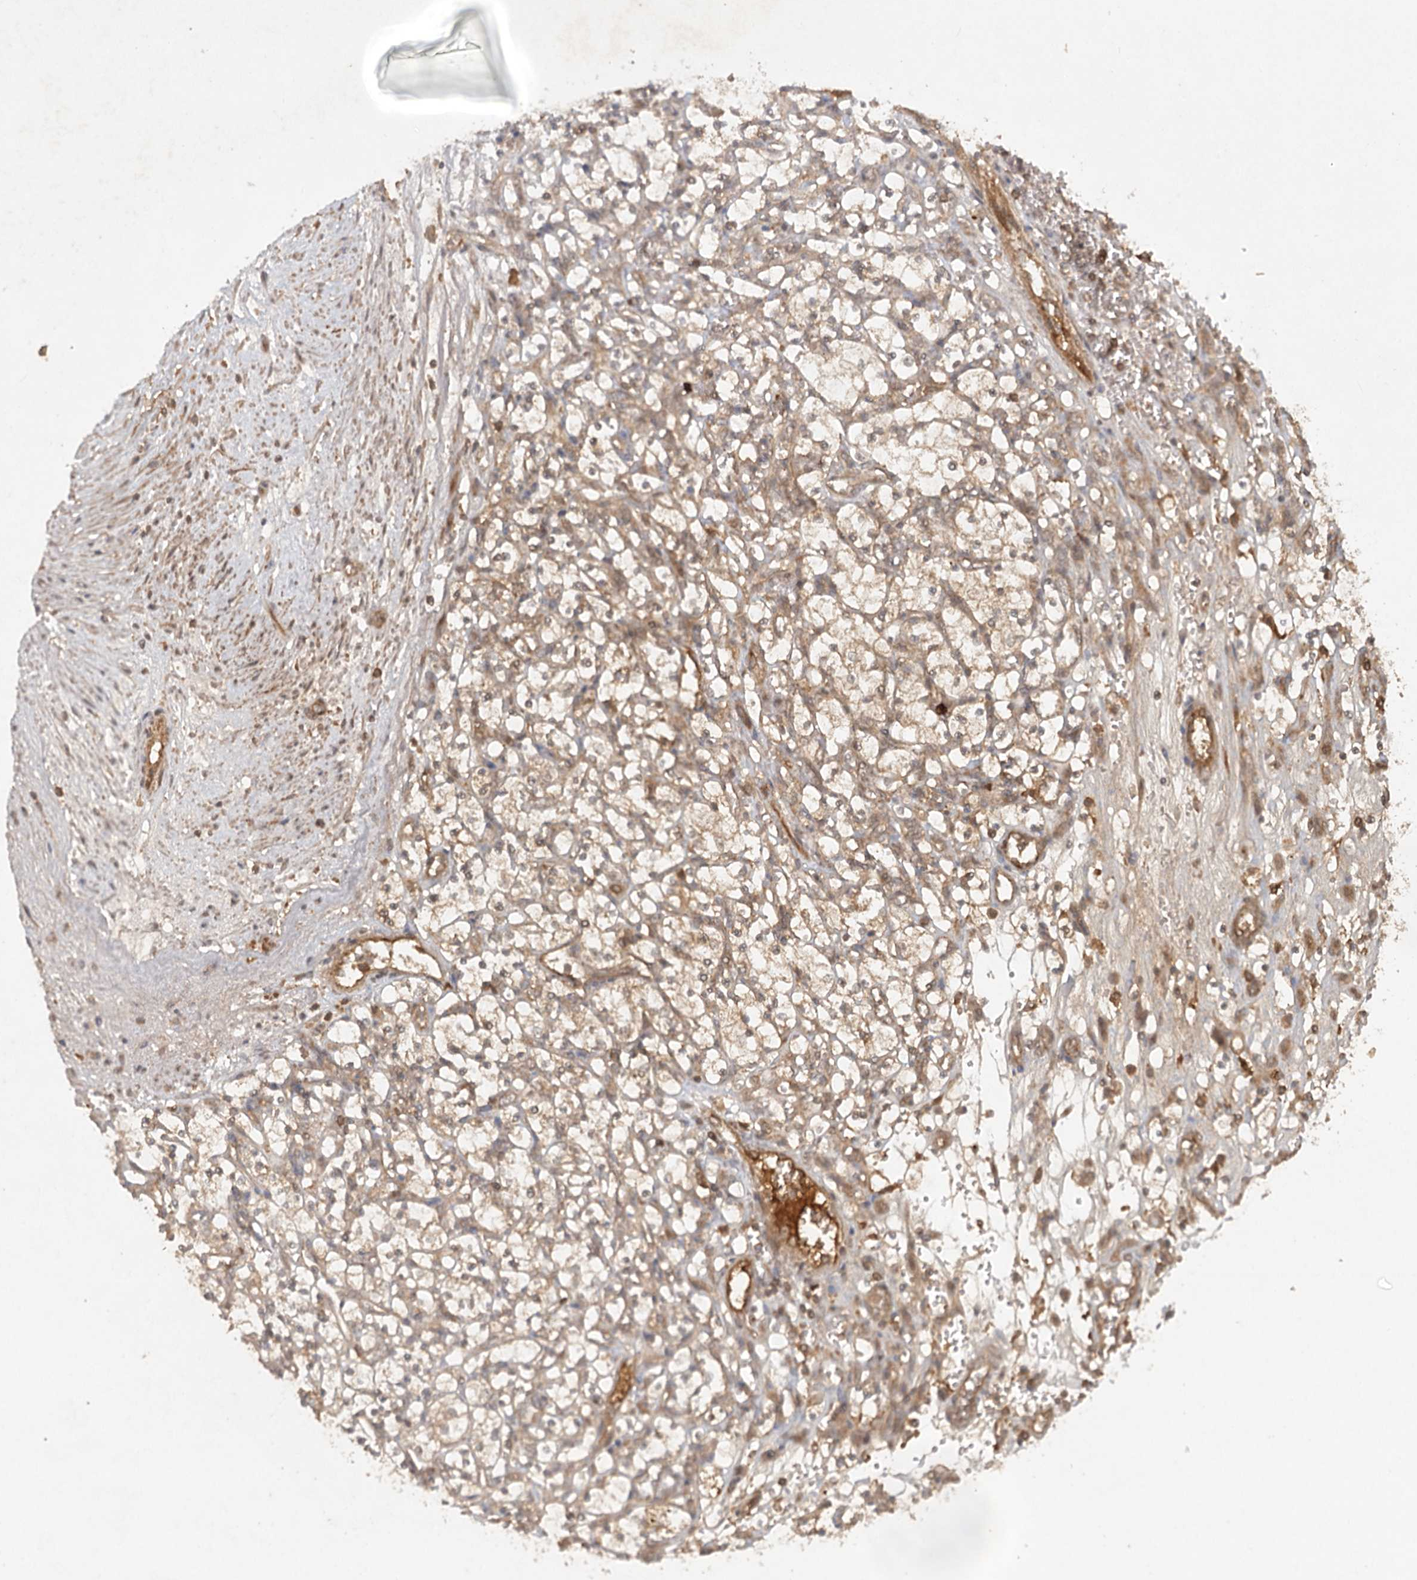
{"staining": {"intensity": "weak", "quantity": ">75%", "location": "cytoplasmic/membranous"}, "tissue": "renal cancer", "cell_type": "Tumor cells", "image_type": "cancer", "snomed": [{"axis": "morphology", "description": "Adenocarcinoma, NOS"}, {"axis": "topography", "description": "Kidney"}], "caption": "Renal adenocarcinoma tissue shows weak cytoplasmic/membranous positivity in about >75% of tumor cells, visualized by immunohistochemistry.", "gene": "ARL13A", "patient": {"sex": "female", "age": 69}}